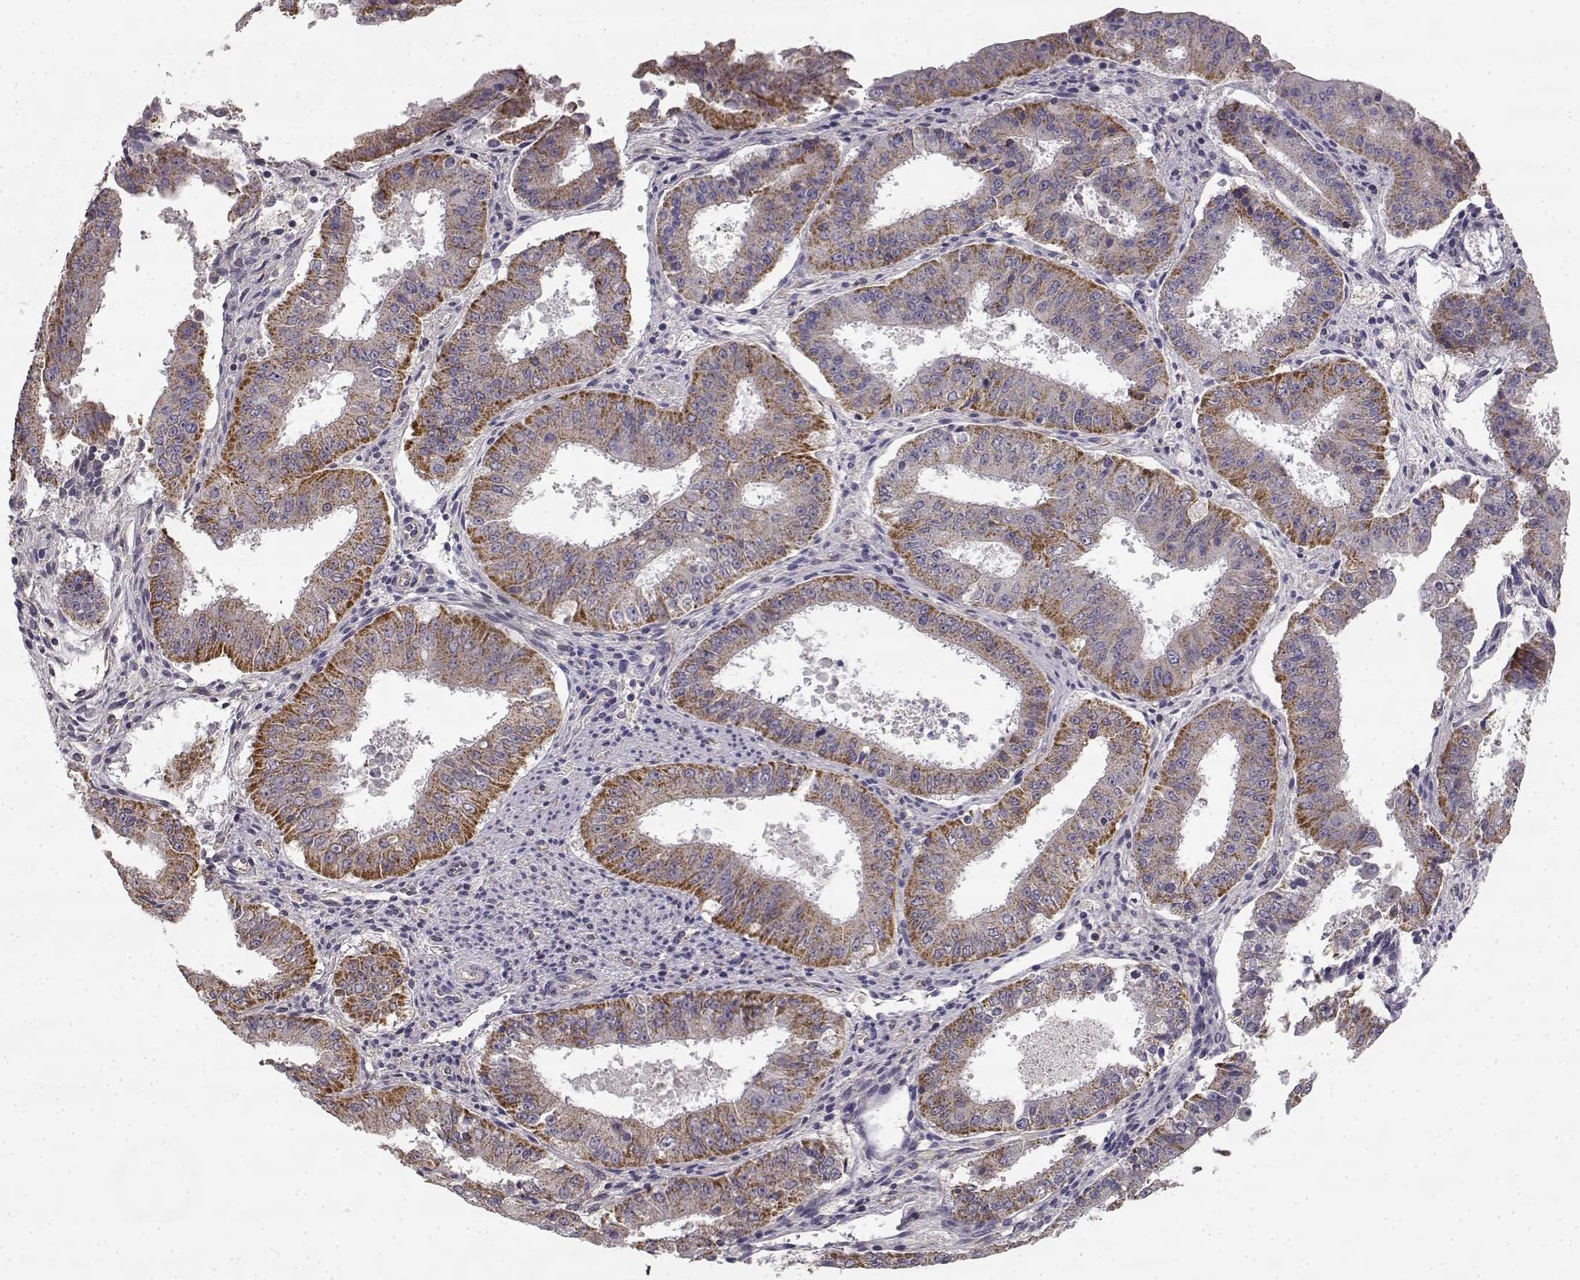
{"staining": {"intensity": "moderate", "quantity": ">75%", "location": "cytoplasmic/membranous"}, "tissue": "ovarian cancer", "cell_type": "Tumor cells", "image_type": "cancer", "snomed": [{"axis": "morphology", "description": "Carcinoma, endometroid"}, {"axis": "topography", "description": "Ovary"}], "caption": "Ovarian cancer (endometroid carcinoma) stained with a protein marker exhibits moderate staining in tumor cells.", "gene": "ERBB3", "patient": {"sex": "female", "age": 42}}